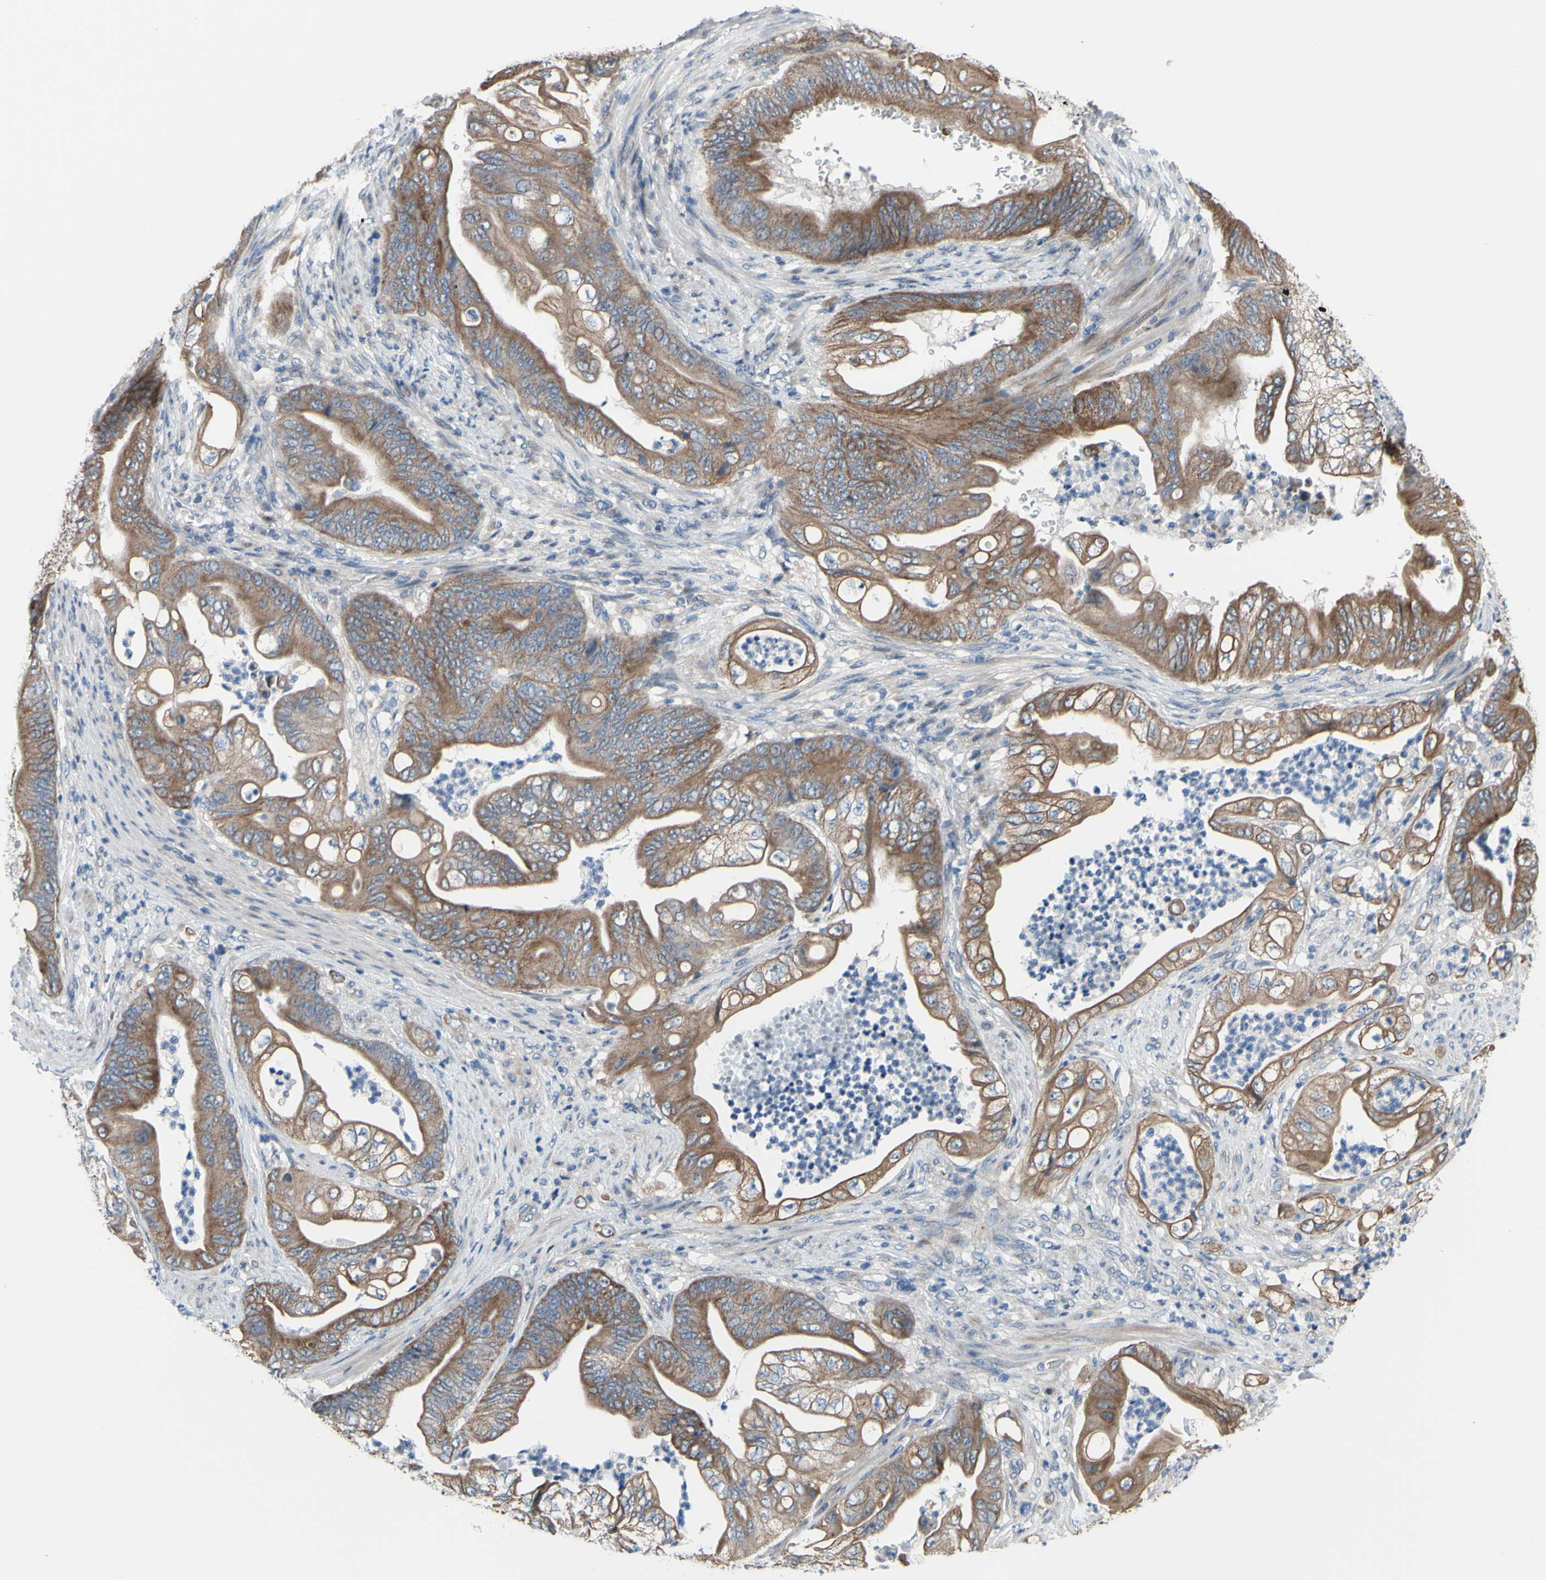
{"staining": {"intensity": "moderate", "quantity": ">75%", "location": "cytoplasmic/membranous"}, "tissue": "stomach cancer", "cell_type": "Tumor cells", "image_type": "cancer", "snomed": [{"axis": "morphology", "description": "Adenocarcinoma, NOS"}, {"axis": "topography", "description": "Stomach"}], "caption": "Stomach adenocarcinoma tissue shows moderate cytoplasmic/membranous positivity in approximately >75% of tumor cells", "gene": "GRAMD2B", "patient": {"sex": "female", "age": 73}}